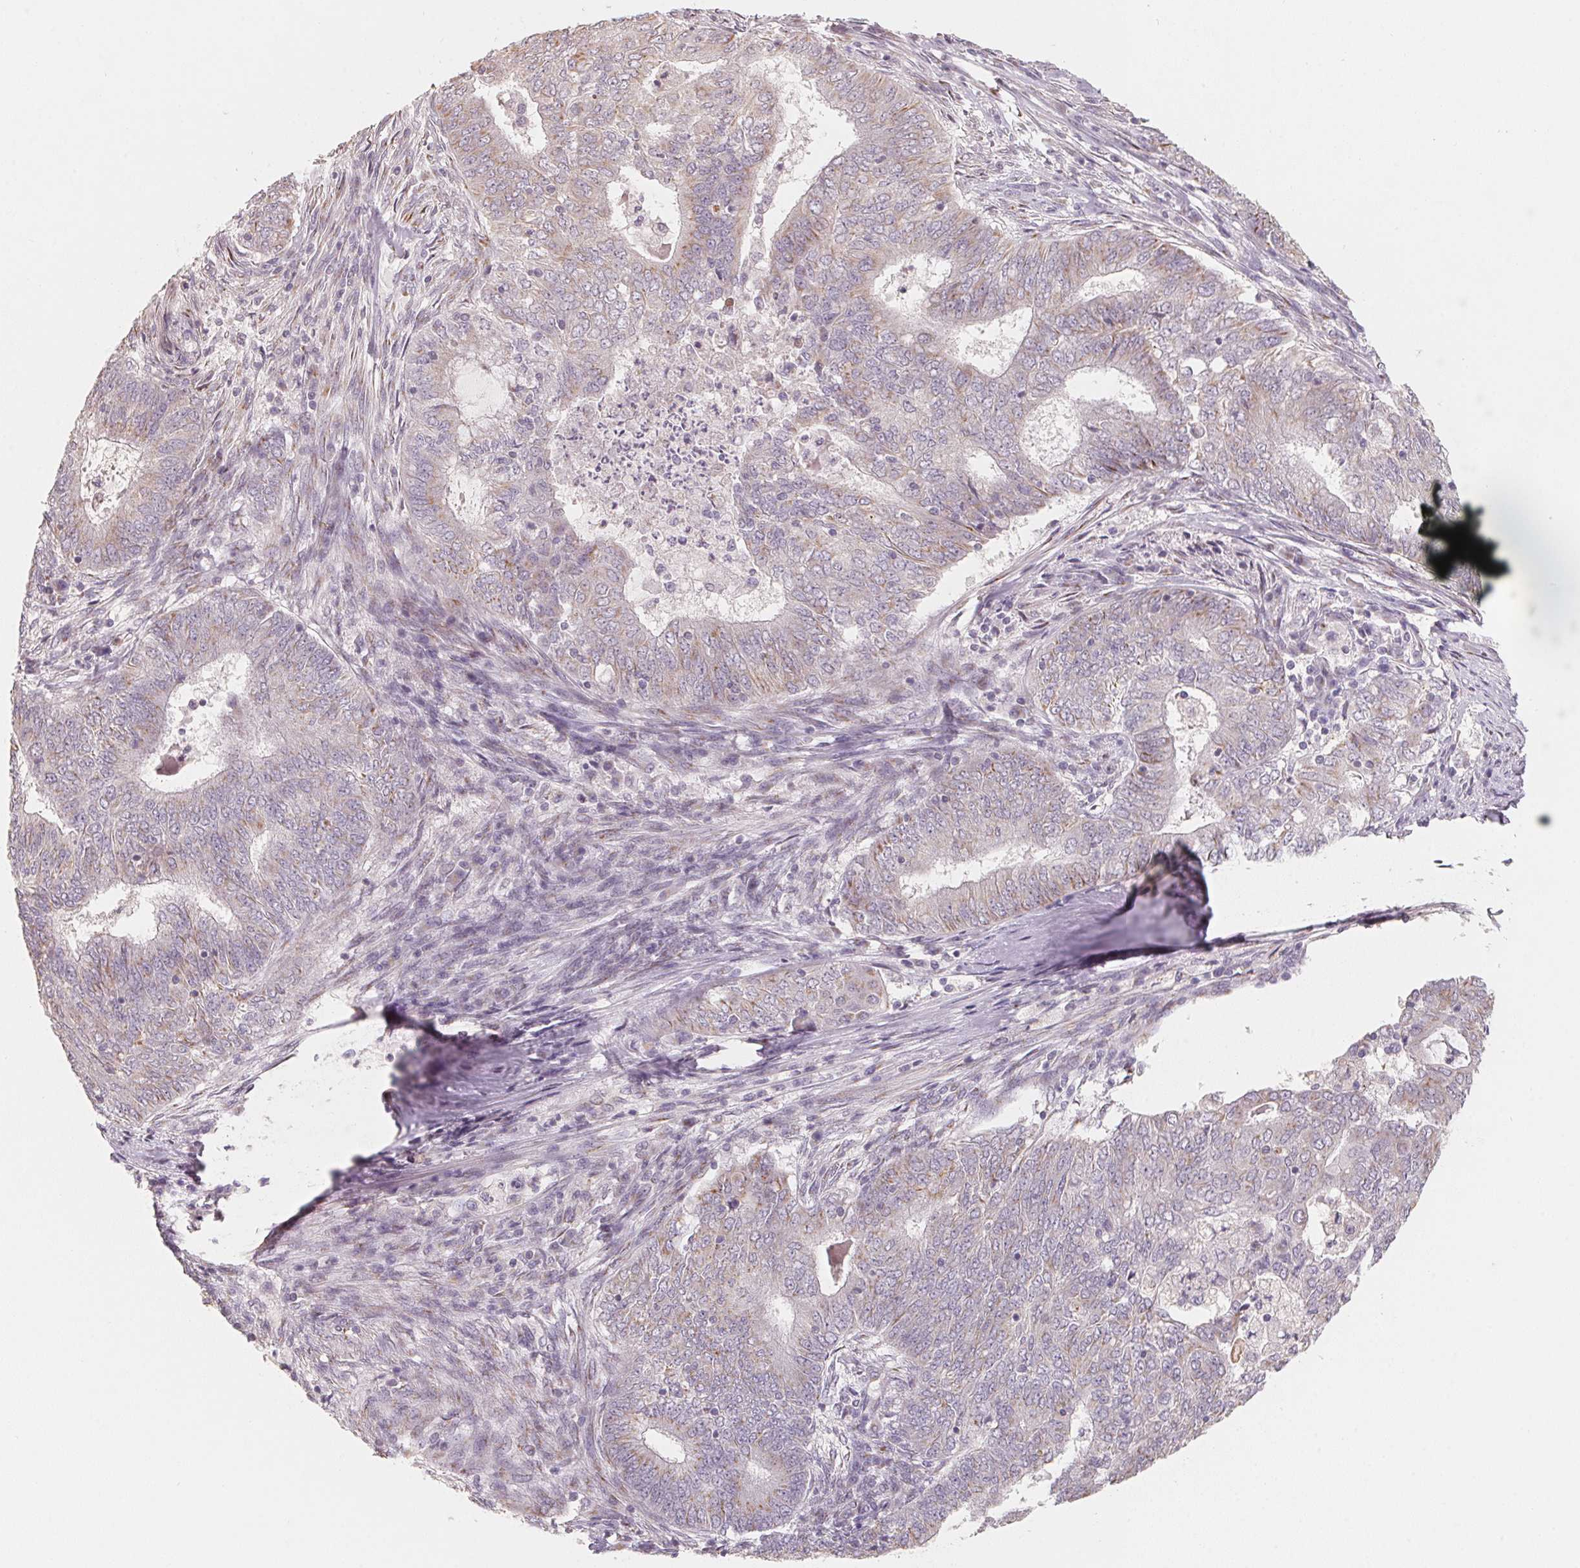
{"staining": {"intensity": "moderate", "quantity": "25%-75%", "location": "cytoplasmic/membranous"}, "tissue": "endometrial cancer", "cell_type": "Tumor cells", "image_type": "cancer", "snomed": [{"axis": "morphology", "description": "Adenocarcinoma, NOS"}, {"axis": "topography", "description": "Endometrium"}], "caption": "Endometrial cancer (adenocarcinoma) stained for a protein displays moderate cytoplasmic/membranous positivity in tumor cells. (IHC, brightfield microscopy, high magnification).", "gene": "TSPAN12", "patient": {"sex": "female", "age": 62}}